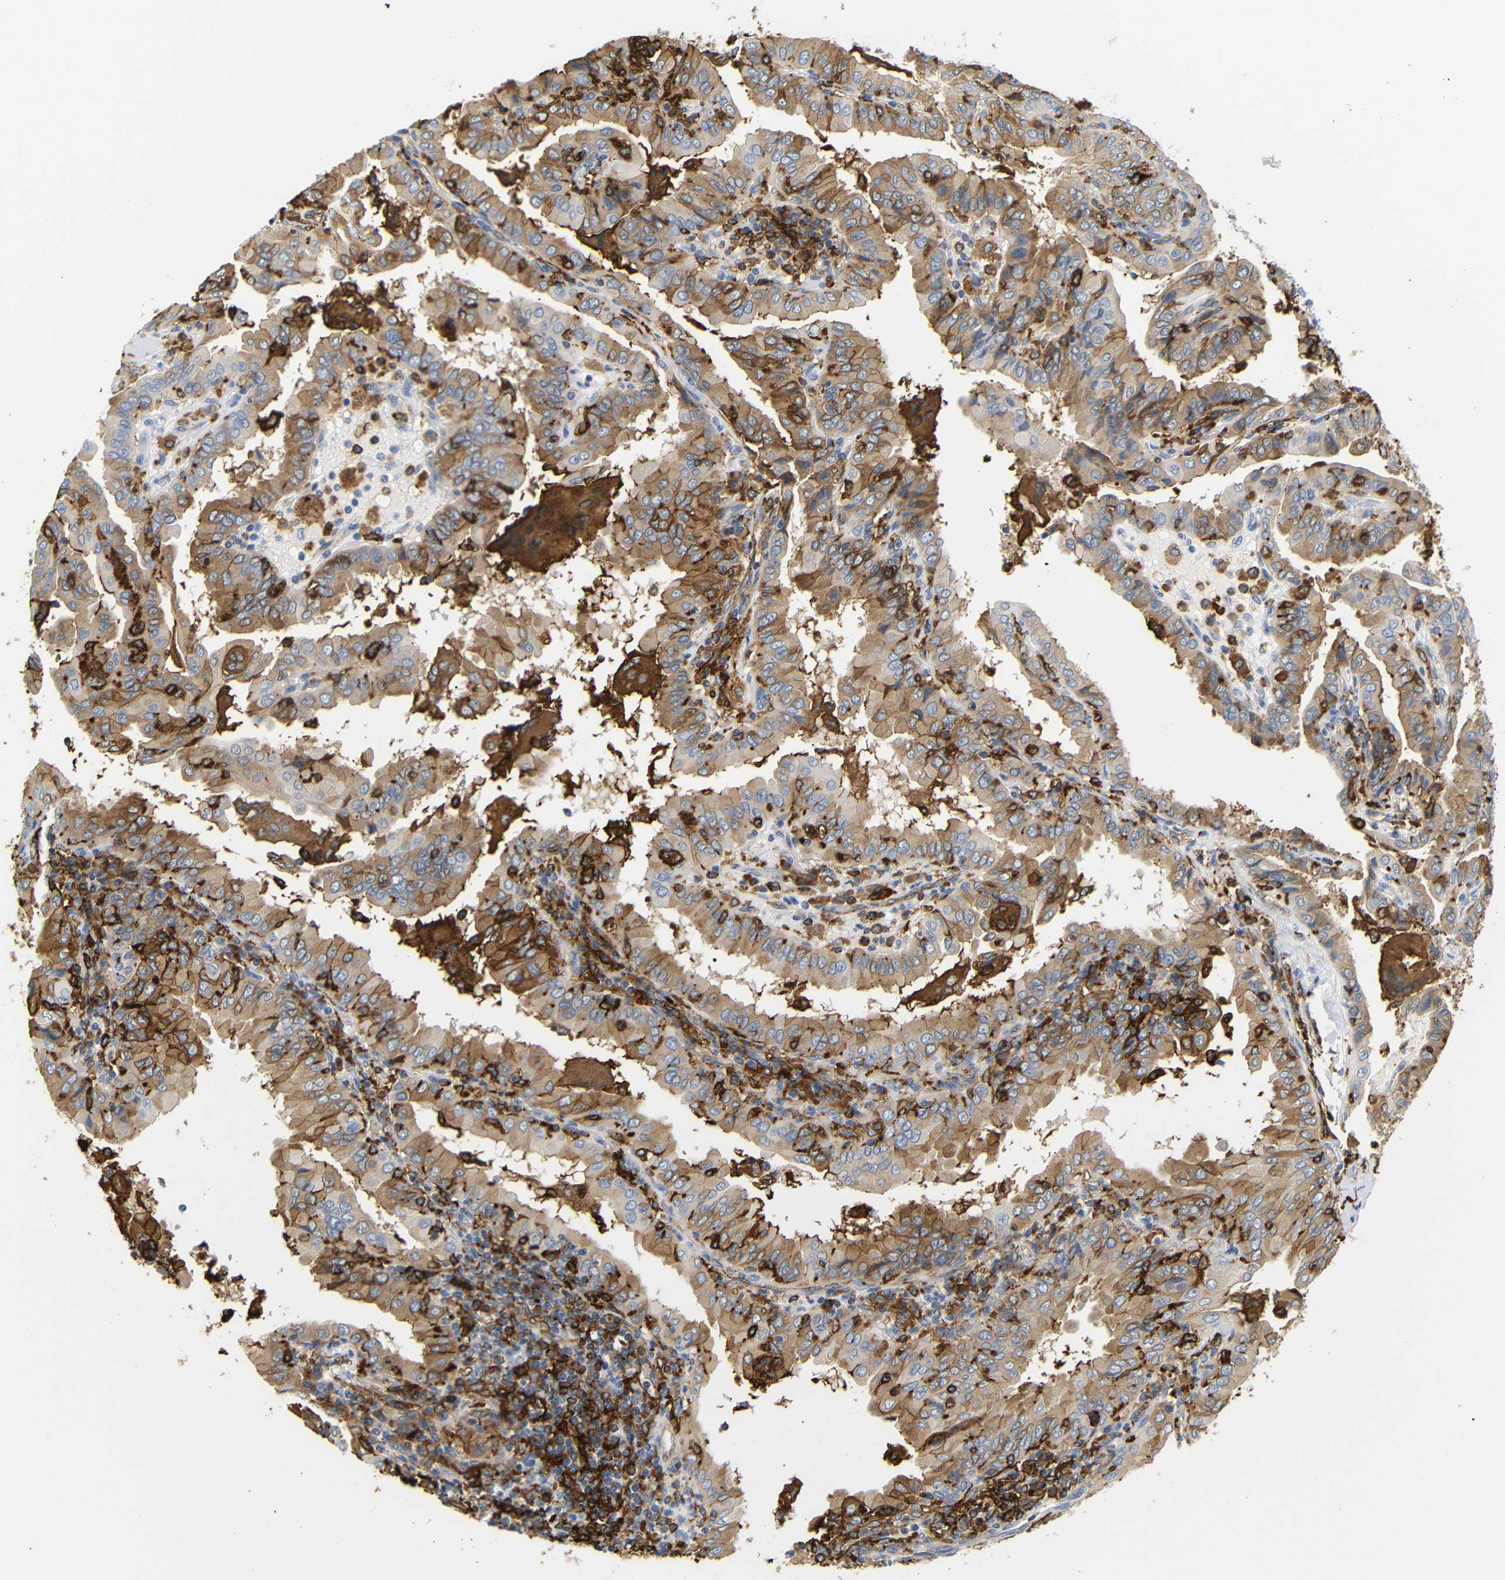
{"staining": {"intensity": "moderate", "quantity": ">75%", "location": "cytoplasmic/membranous"}, "tissue": "thyroid cancer", "cell_type": "Tumor cells", "image_type": "cancer", "snomed": [{"axis": "morphology", "description": "Papillary adenocarcinoma, NOS"}, {"axis": "topography", "description": "Thyroid gland"}], "caption": "Moderate cytoplasmic/membranous staining for a protein is present in about >75% of tumor cells of thyroid cancer using immunohistochemistry.", "gene": "HLA-DQB1", "patient": {"sex": "male", "age": 33}}